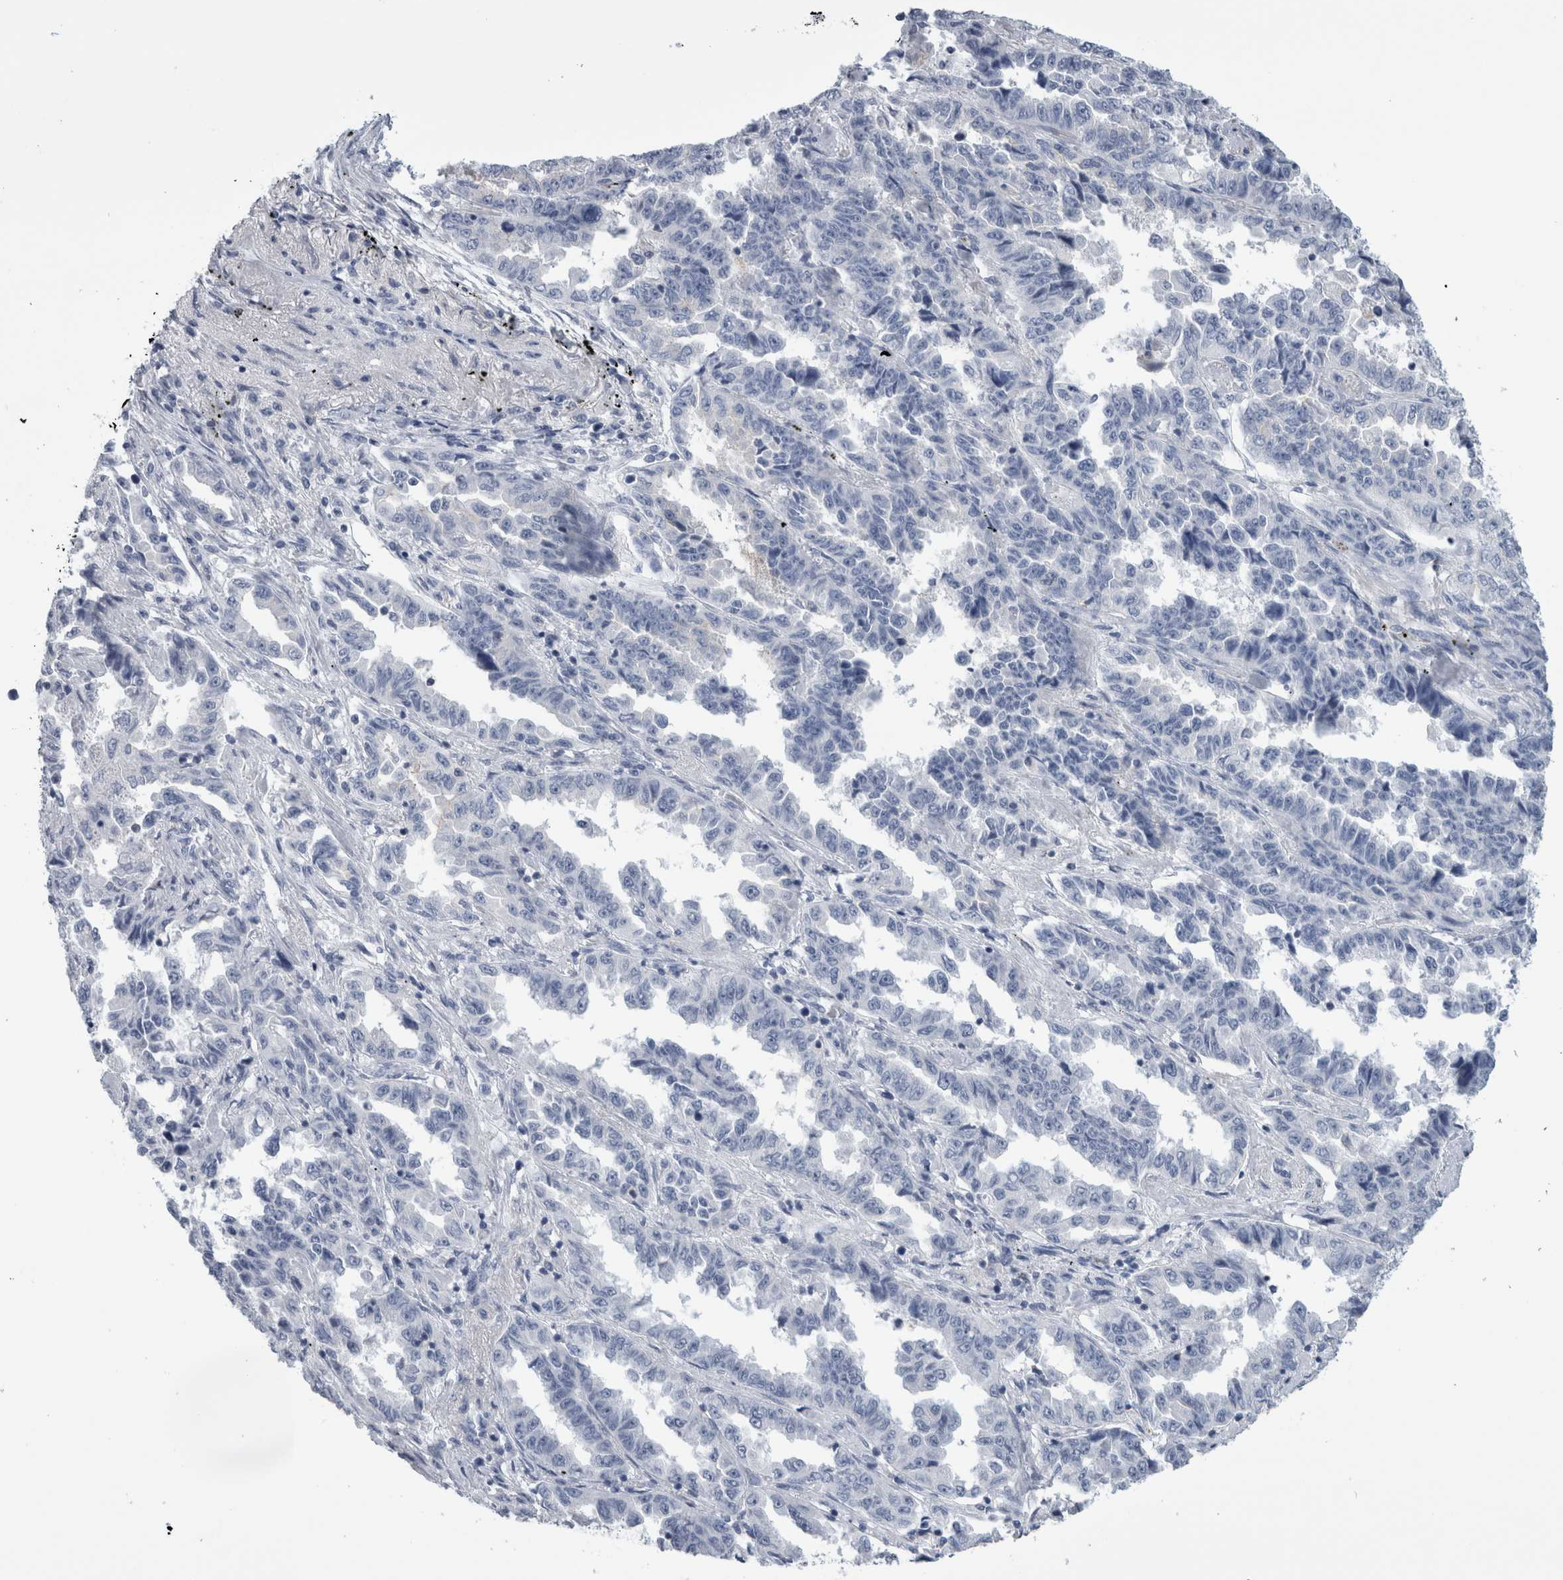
{"staining": {"intensity": "negative", "quantity": "none", "location": "none"}, "tissue": "lung cancer", "cell_type": "Tumor cells", "image_type": "cancer", "snomed": [{"axis": "morphology", "description": "Adenocarcinoma, NOS"}, {"axis": "topography", "description": "Lung"}], "caption": "This is an immunohistochemistry micrograph of lung cancer (adenocarcinoma). There is no positivity in tumor cells.", "gene": "ANKFY1", "patient": {"sex": "female", "age": 51}}